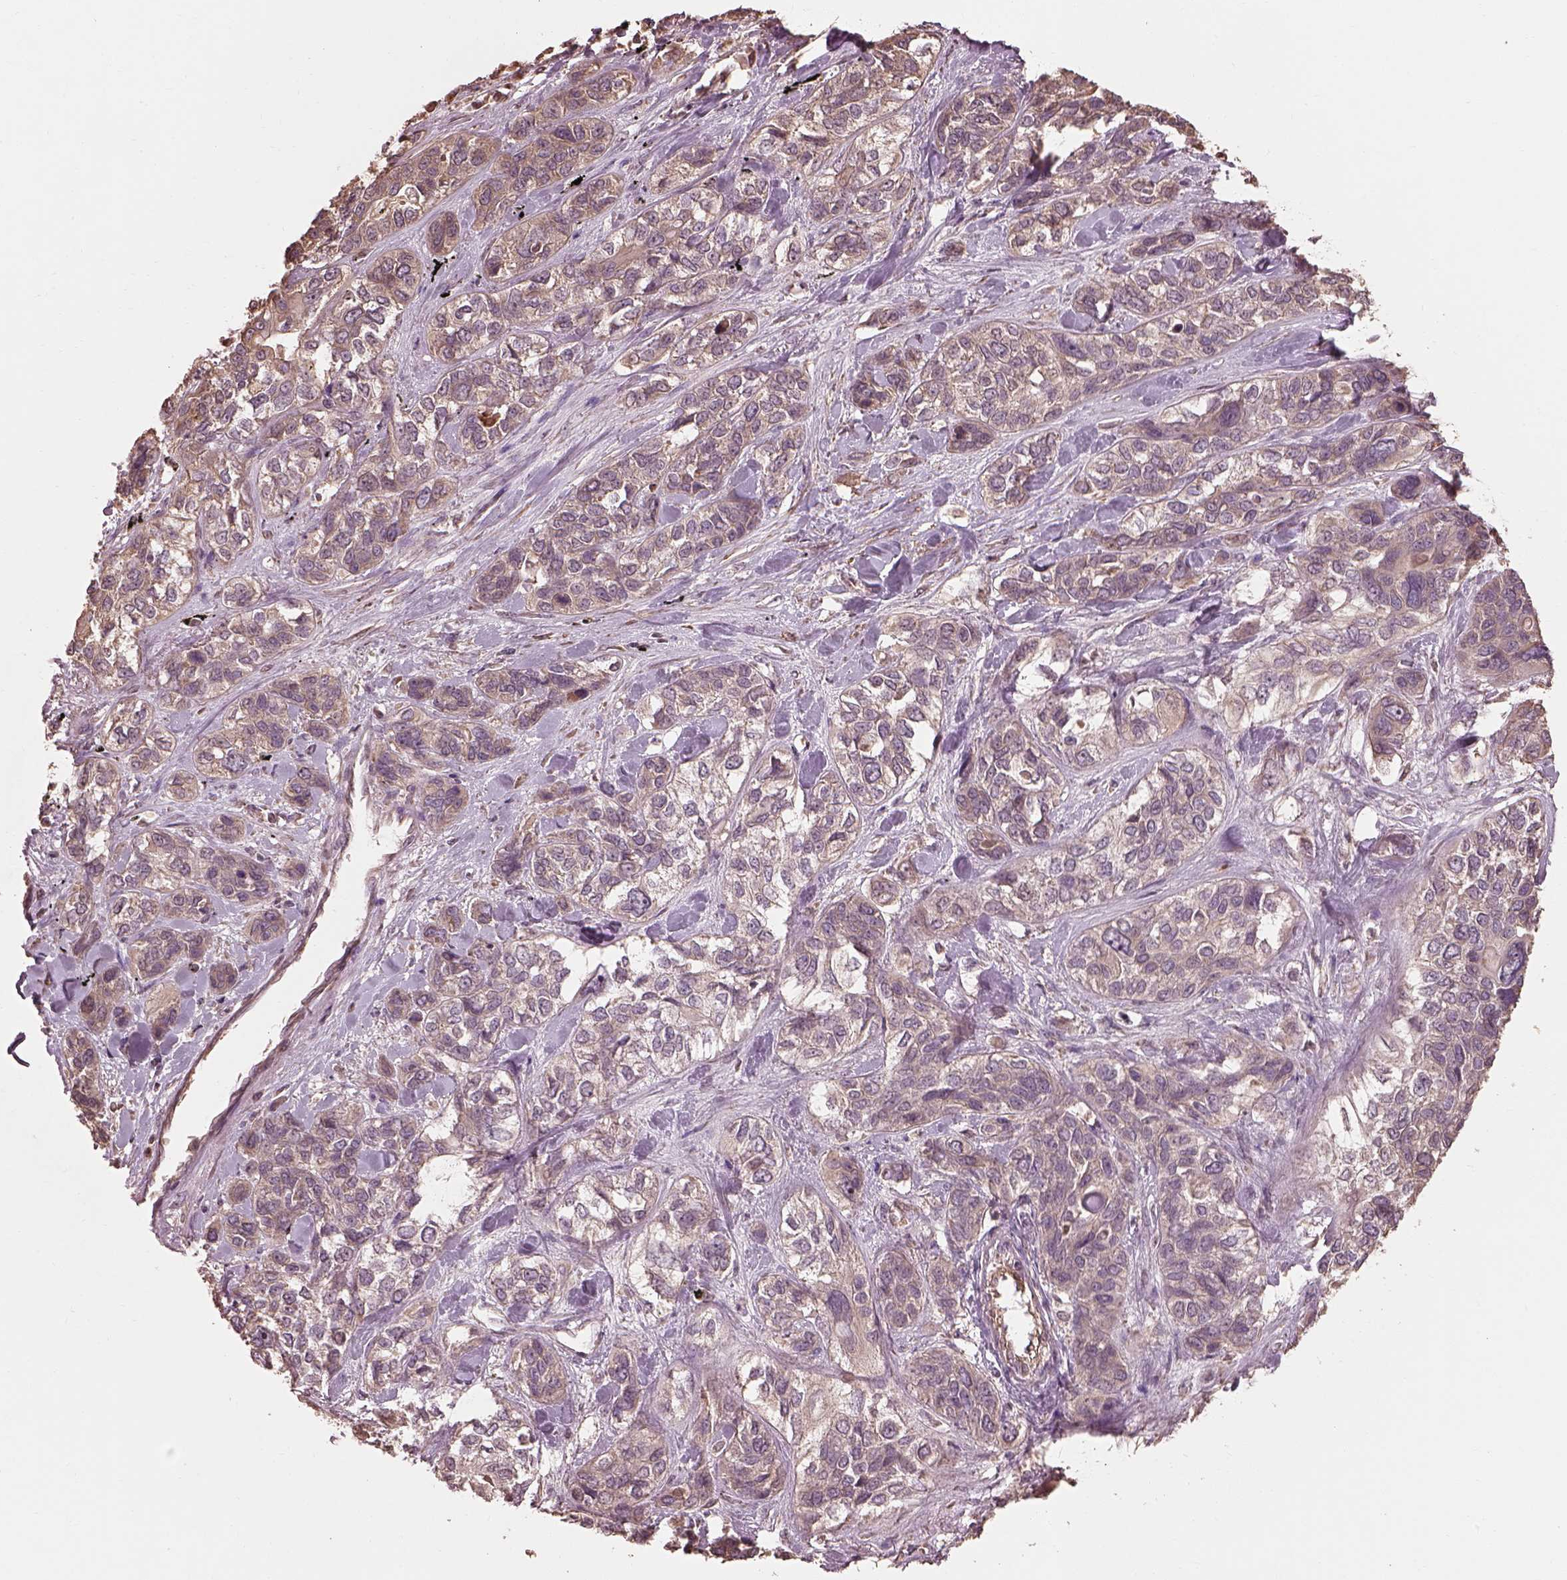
{"staining": {"intensity": "weak", "quantity": "25%-75%", "location": "cytoplasmic/membranous"}, "tissue": "lung cancer", "cell_type": "Tumor cells", "image_type": "cancer", "snomed": [{"axis": "morphology", "description": "Squamous cell carcinoma, NOS"}, {"axis": "topography", "description": "Lung"}], "caption": "Brown immunohistochemical staining in lung cancer (squamous cell carcinoma) shows weak cytoplasmic/membranous positivity in about 25%-75% of tumor cells. The protein of interest is stained brown, and the nuclei are stained in blue (DAB IHC with brightfield microscopy, high magnification).", "gene": "METTL4", "patient": {"sex": "female", "age": 70}}